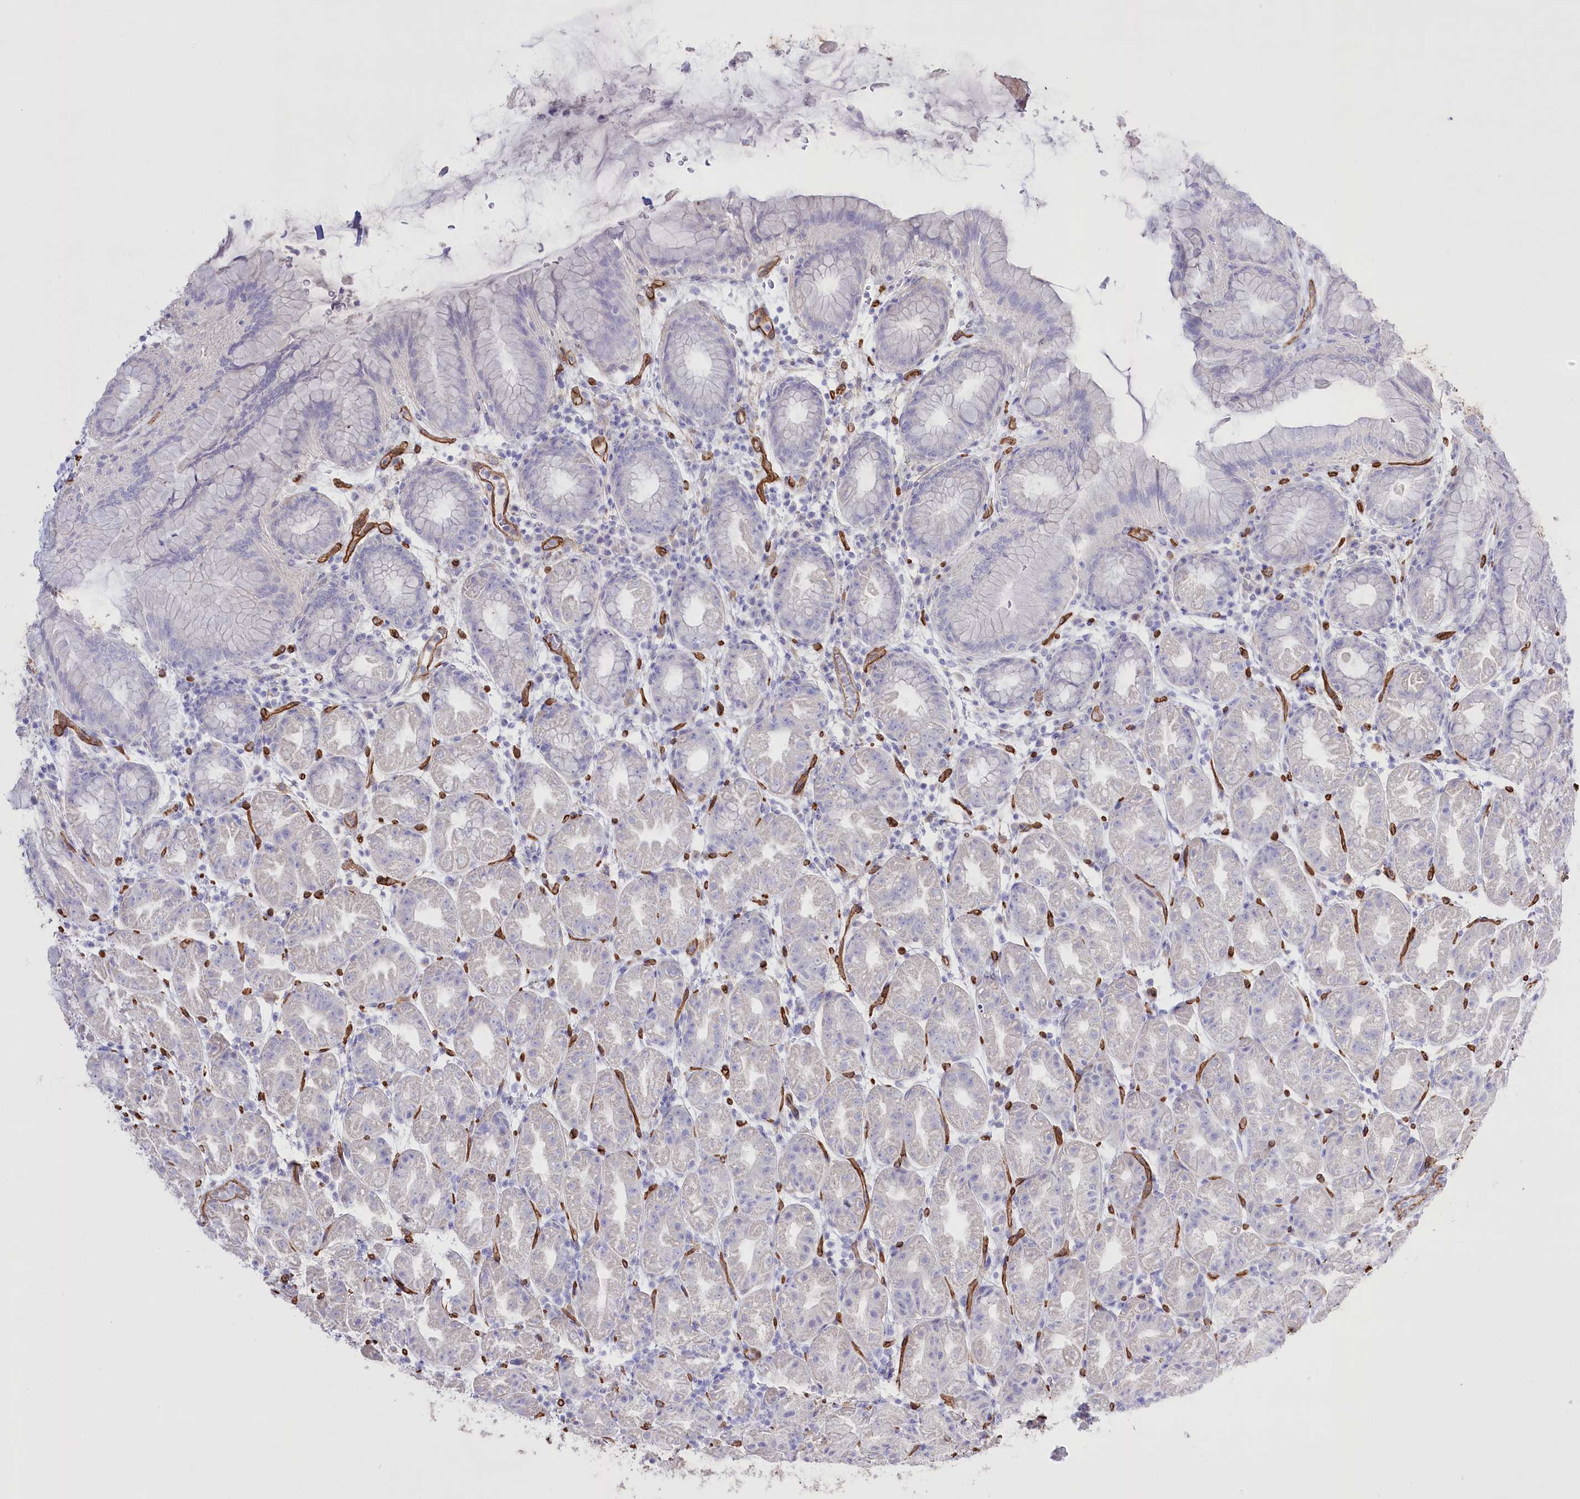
{"staining": {"intensity": "negative", "quantity": "none", "location": "none"}, "tissue": "stomach", "cell_type": "Glandular cells", "image_type": "normal", "snomed": [{"axis": "morphology", "description": "Normal tissue, NOS"}, {"axis": "topography", "description": "Stomach"}], "caption": "High magnification brightfield microscopy of unremarkable stomach stained with DAB (3,3'-diaminobenzidine) (brown) and counterstained with hematoxylin (blue): glandular cells show no significant expression. (Stains: DAB (3,3'-diaminobenzidine) immunohistochemistry with hematoxylin counter stain, Microscopy: brightfield microscopy at high magnification).", "gene": "SLC39A10", "patient": {"sex": "female", "age": 79}}